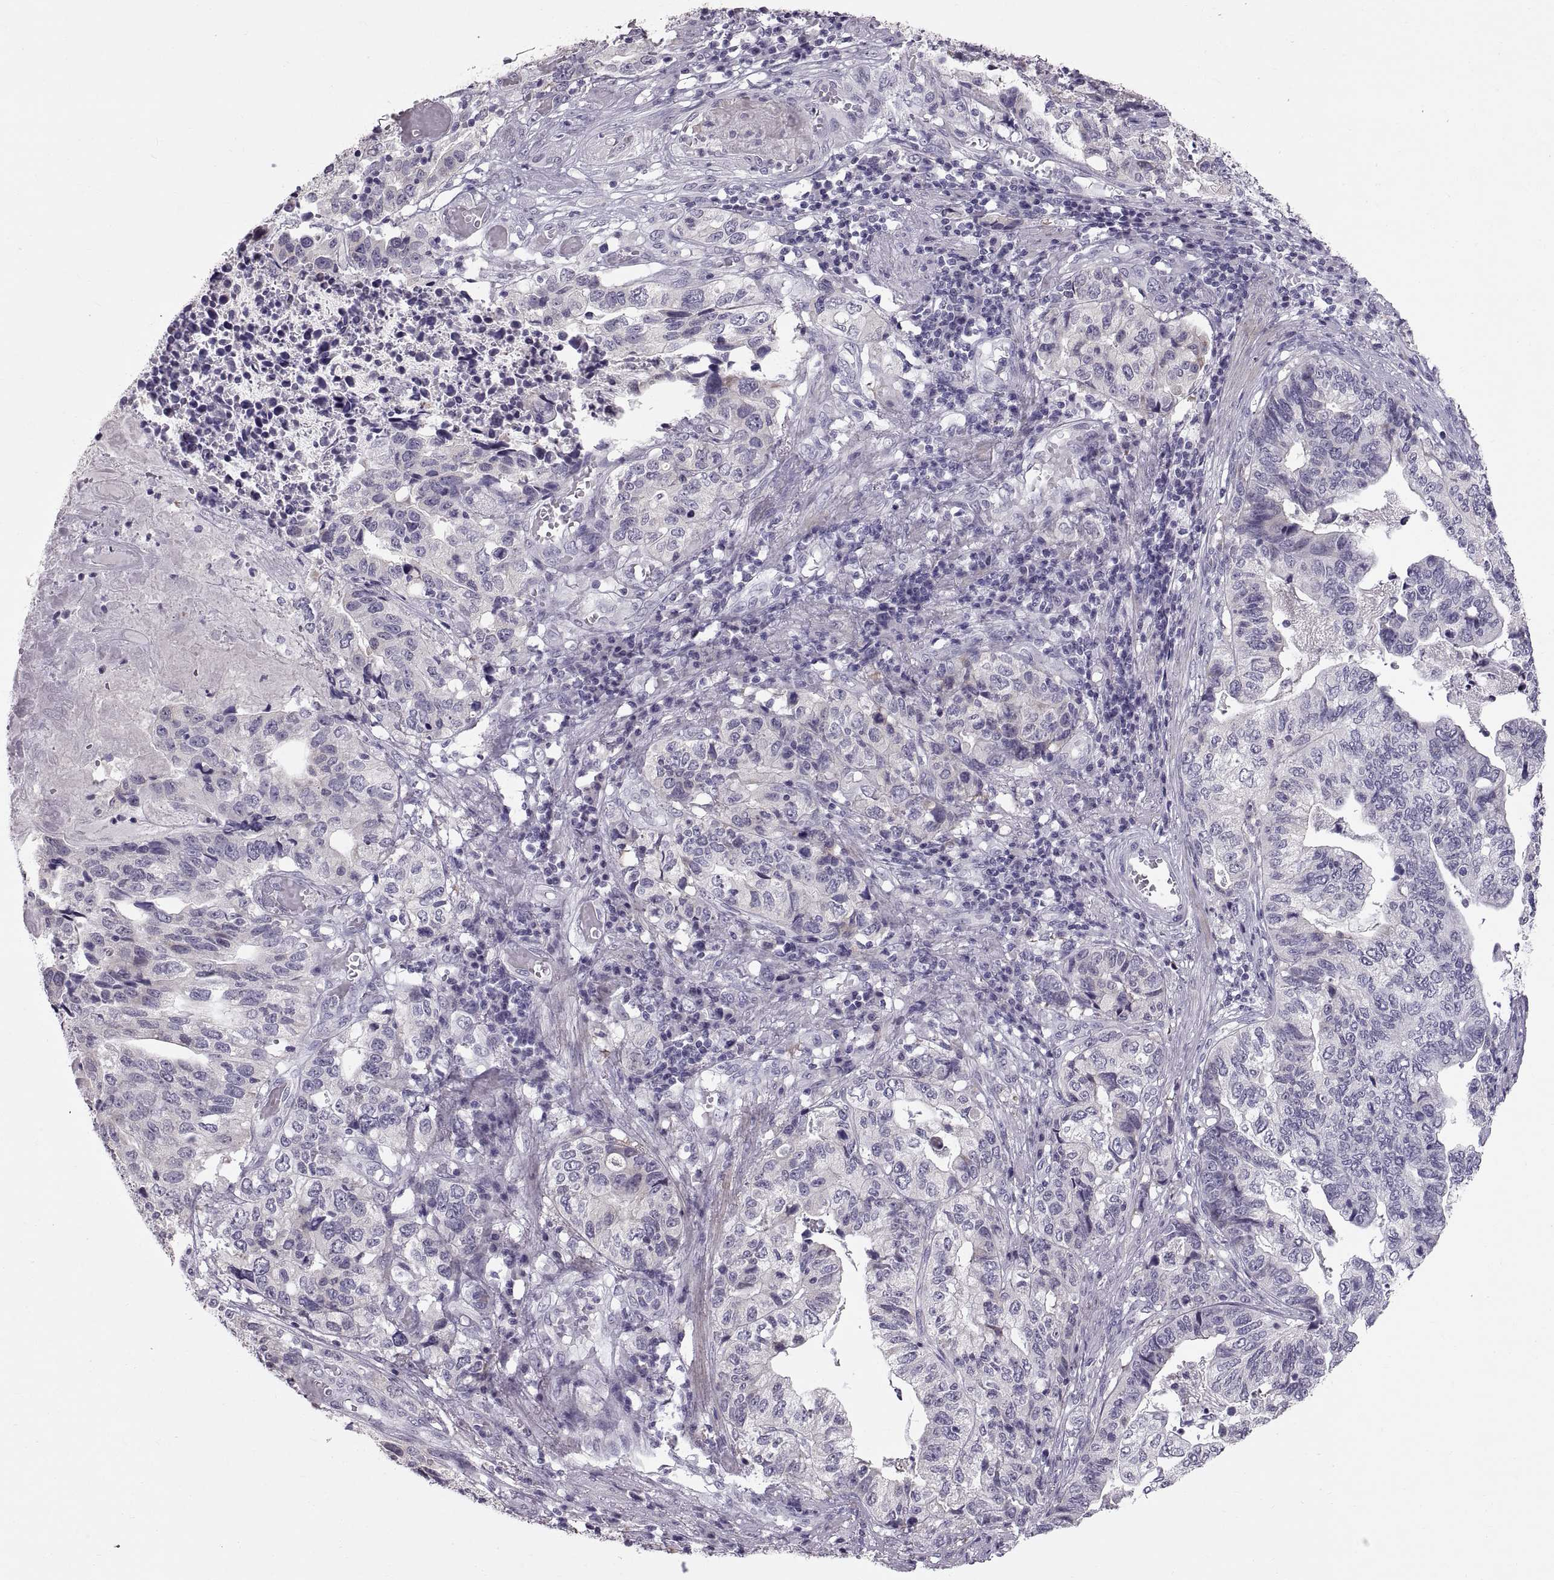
{"staining": {"intensity": "negative", "quantity": "none", "location": "none"}, "tissue": "stomach cancer", "cell_type": "Tumor cells", "image_type": "cancer", "snomed": [{"axis": "morphology", "description": "Adenocarcinoma, NOS"}, {"axis": "topography", "description": "Stomach, upper"}], "caption": "This is an immunohistochemistry photomicrograph of stomach adenocarcinoma. There is no expression in tumor cells.", "gene": "SPACDR", "patient": {"sex": "female", "age": 67}}